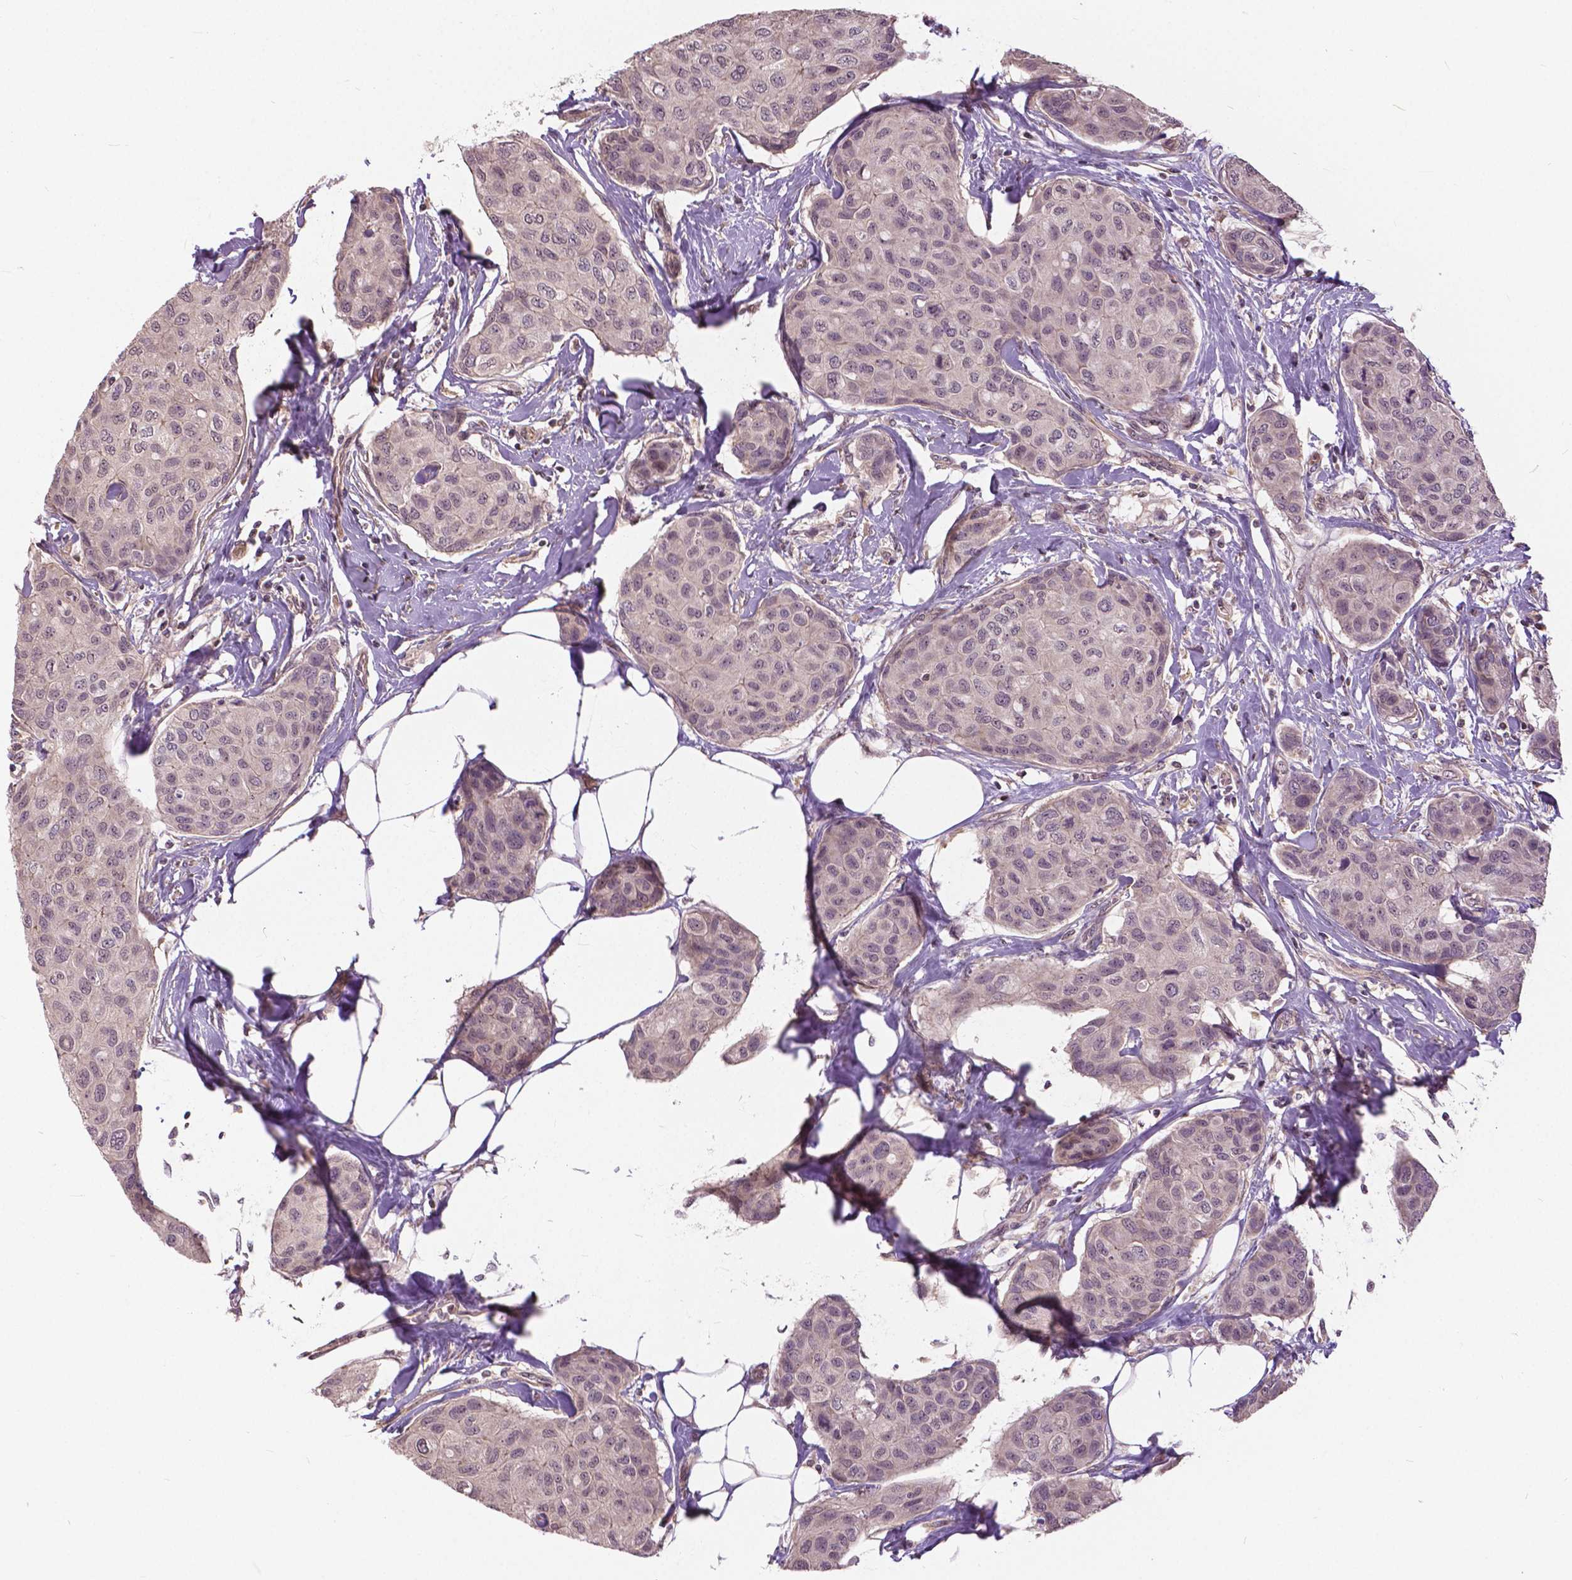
{"staining": {"intensity": "negative", "quantity": "none", "location": "none"}, "tissue": "breast cancer", "cell_type": "Tumor cells", "image_type": "cancer", "snomed": [{"axis": "morphology", "description": "Duct carcinoma"}, {"axis": "topography", "description": "Breast"}], "caption": "Immunohistochemistry (IHC) image of neoplastic tissue: human breast cancer (infiltrating ductal carcinoma) stained with DAB shows no significant protein expression in tumor cells. (IHC, brightfield microscopy, high magnification).", "gene": "ANXA13", "patient": {"sex": "female", "age": 80}}